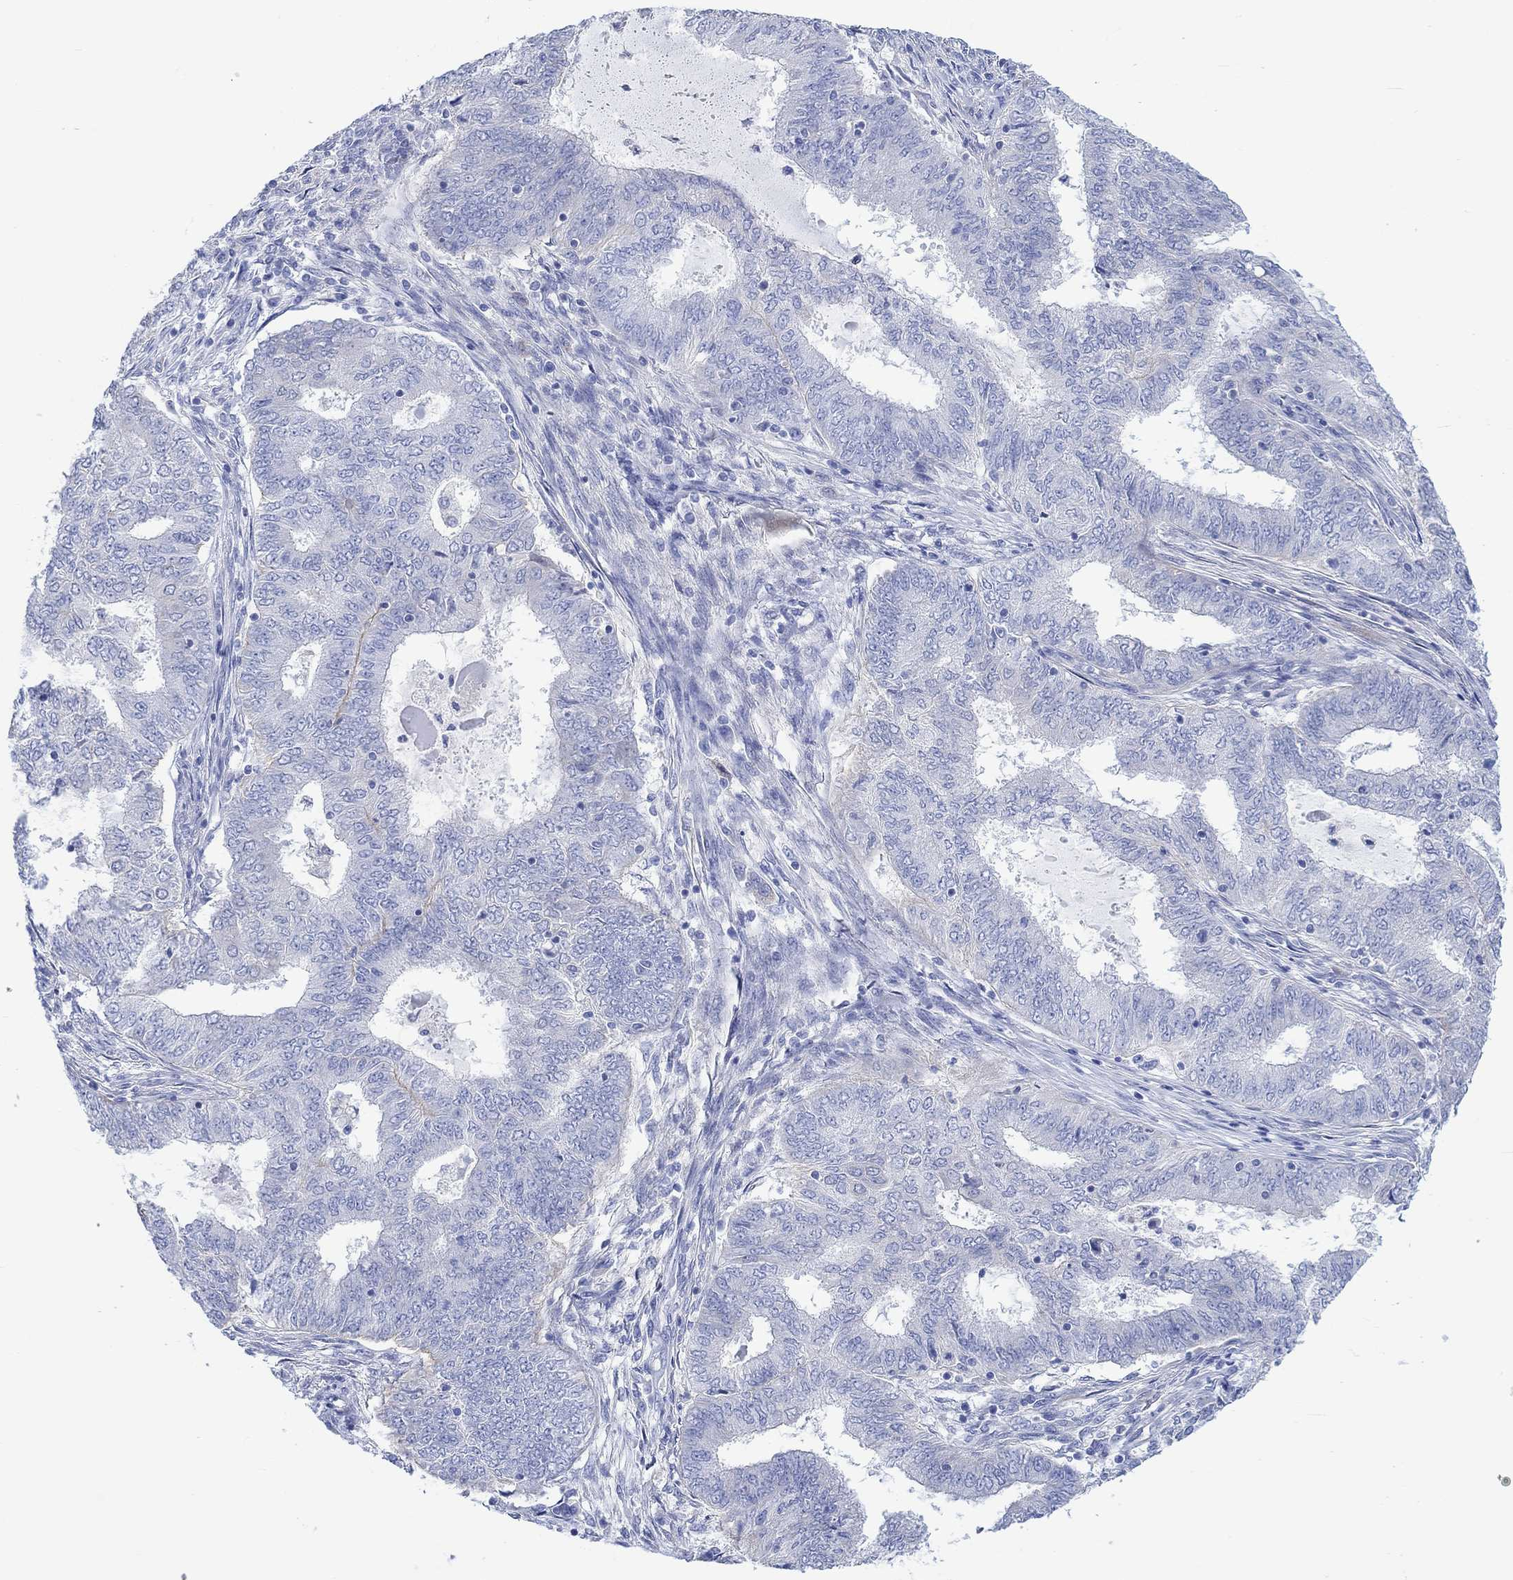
{"staining": {"intensity": "negative", "quantity": "none", "location": "none"}, "tissue": "endometrial cancer", "cell_type": "Tumor cells", "image_type": "cancer", "snomed": [{"axis": "morphology", "description": "Adenocarcinoma, NOS"}, {"axis": "topography", "description": "Endometrium"}], "caption": "Immunohistochemistry of human endometrial cancer (adenocarcinoma) displays no positivity in tumor cells.", "gene": "REEP6", "patient": {"sex": "female", "age": 62}}